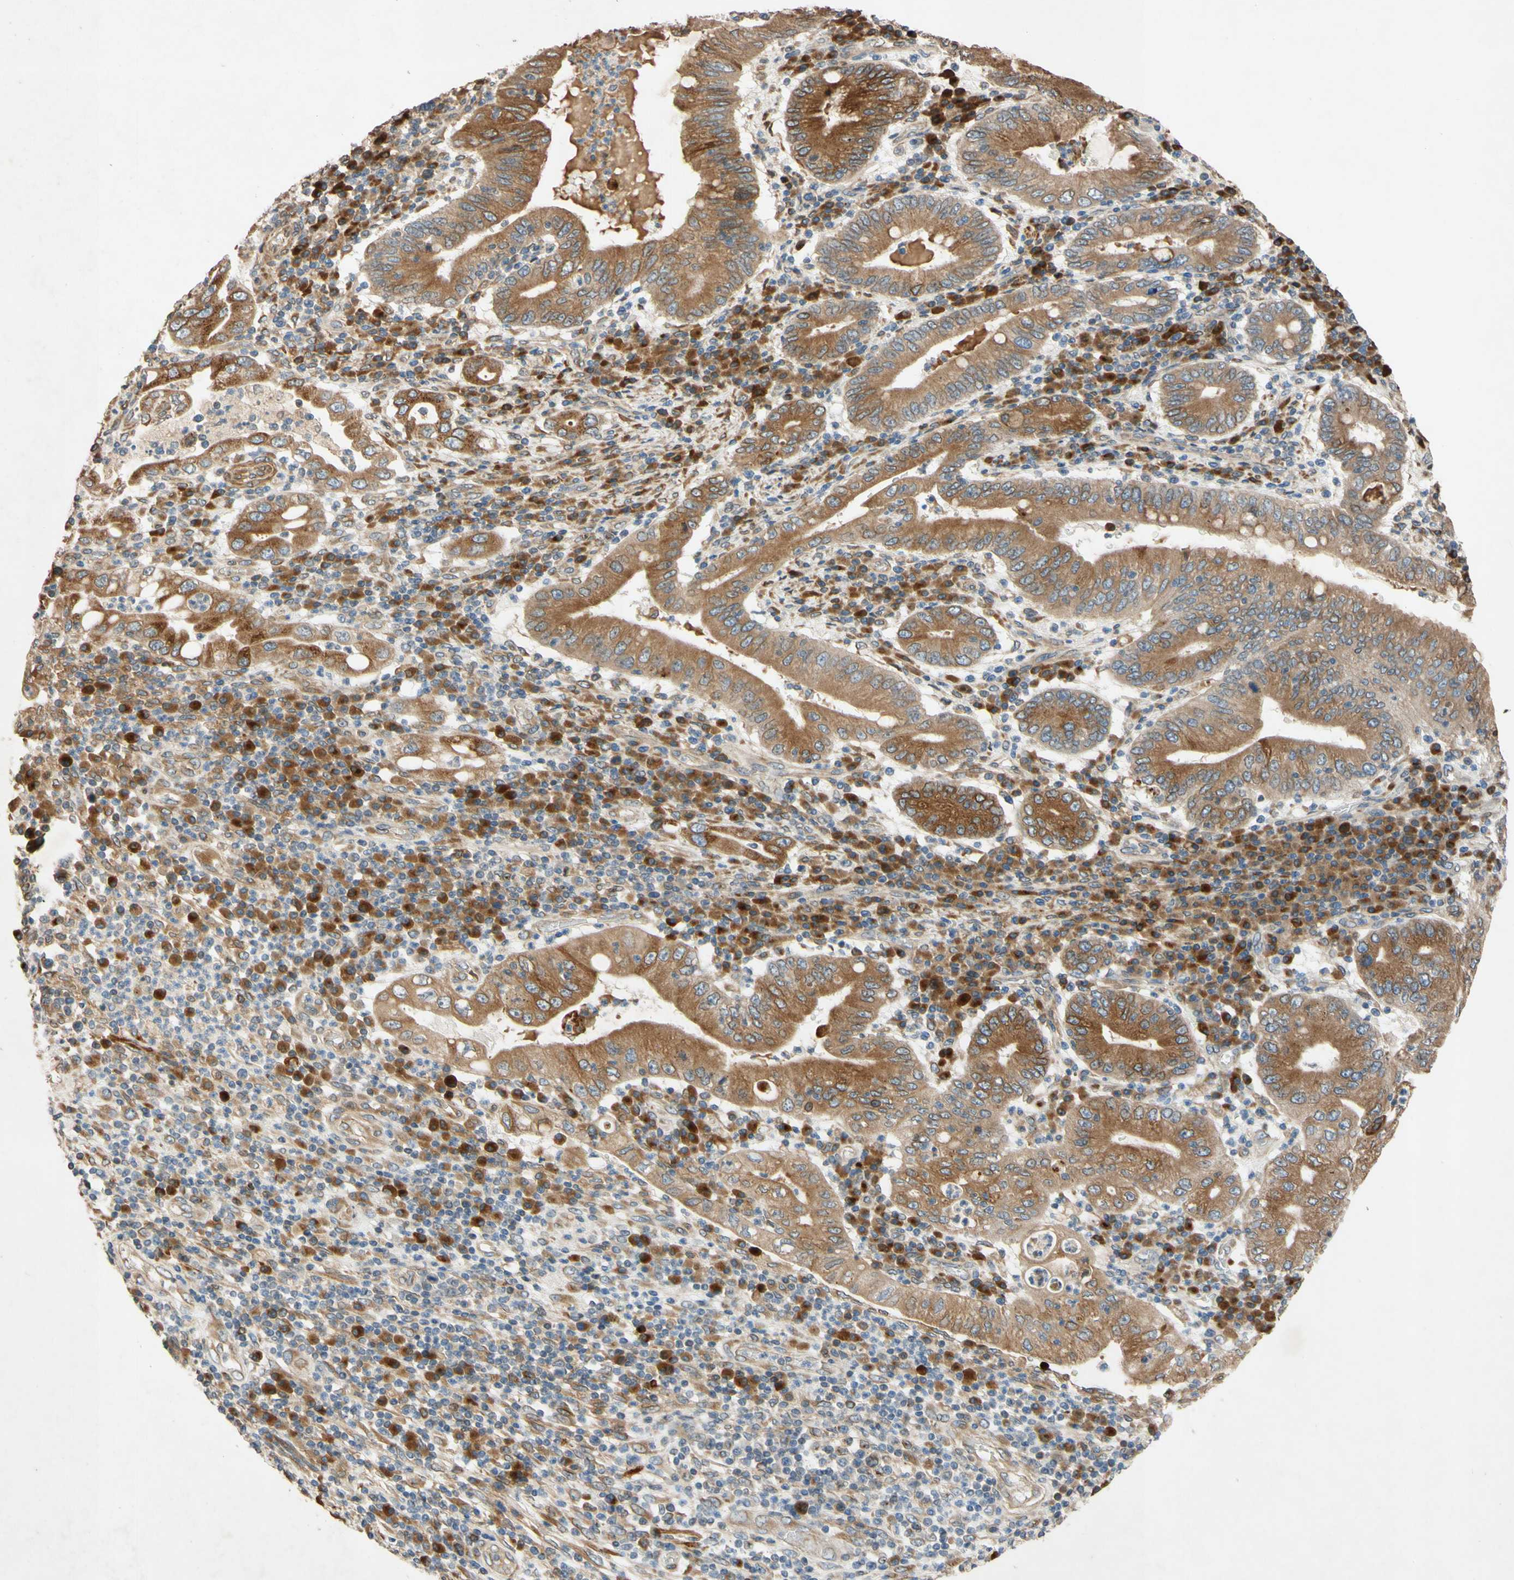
{"staining": {"intensity": "moderate", "quantity": ">75%", "location": "cytoplasmic/membranous,nuclear"}, "tissue": "stomach cancer", "cell_type": "Tumor cells", "image_type": "cancer", "snomed": [{"axis": "morphology", "description": "Normal tissue, NOS"}, {"axis": "morphology", "description": "Adenocarcinoma, NOS"}, {"axis": "topography", "description": "Esophagus"}, {"axis": "topography", "description": "Stomach, upper"}, {"axis": "topography", "description": "Peripheral nerve tissue"}], "caption": "Protein staining by immunohistochemistry exhibits moderate cytoplasmic/membranous and nuclear positivity in about >75% of tumor cells in adenocarcinoma (stomach). (DAB (3,3'-diaminobenzidine) IHC, brown staining for protein, blue staining for nuclei).", "gene": "PTPRU", "patient": {"sex": "male", "age": 62}}